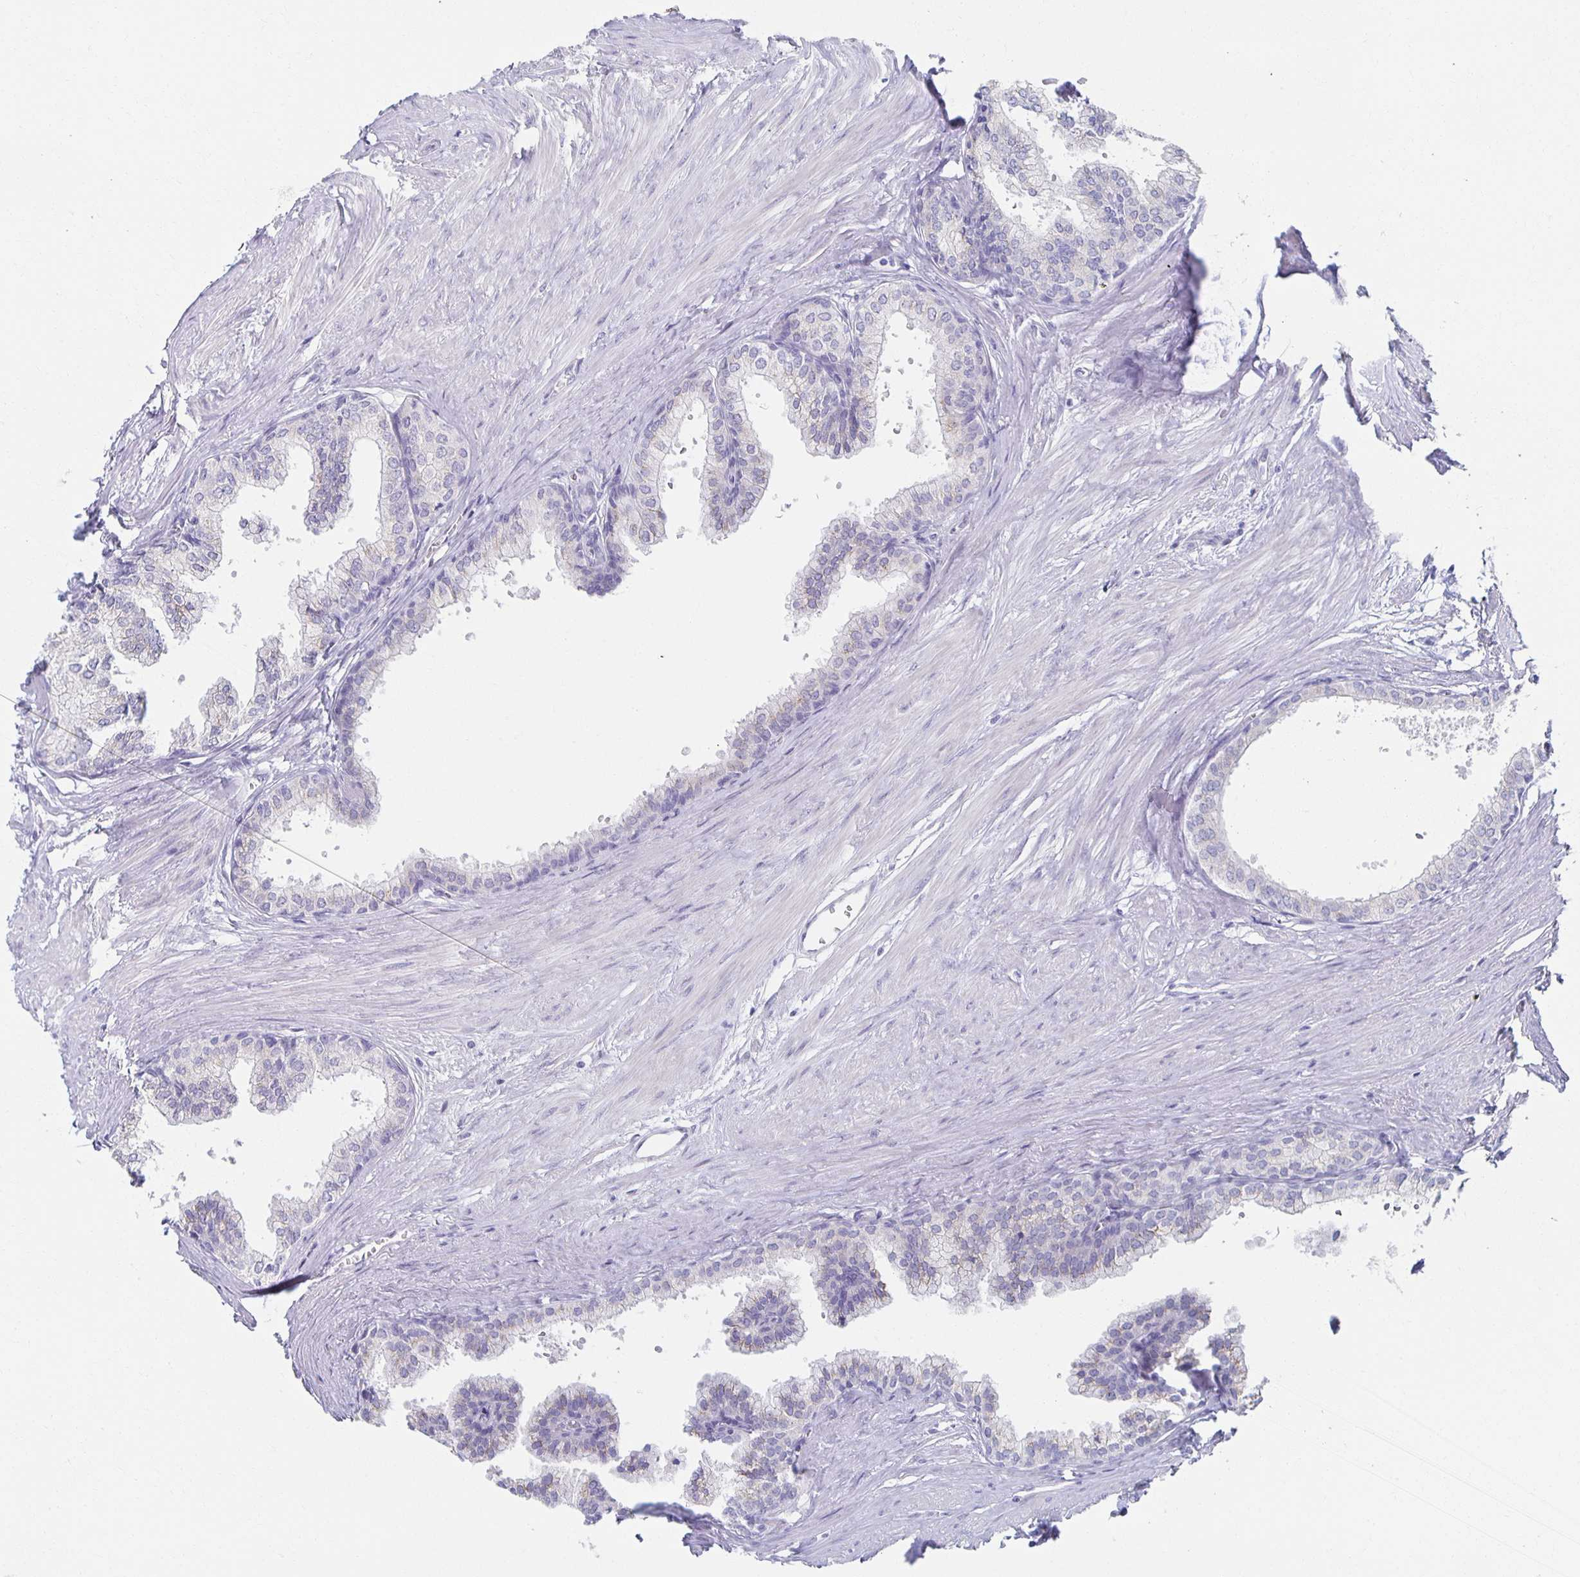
{"staining": {"intensity": "weak", "quantity": "<25%", "location": "cytoplasmic/membranous"}, "tissue": "prostate", "cell_type": "Glandular cells", "image_type": "normal", "snomed": [{"axis": "morphology", "description": "Normal tissue, NOS"}, {"axis": "topography", "description": "Prostate"}, {"axis": "topography", "description": "Peripheral nerve tissue"}], "caption": "Human prostate stained for a protein using immunohistochemistry (IHC) demonstrates no expression in glandular cells.", "gene": "TEX44", "patient": {"sex": "male", "age": 55}}